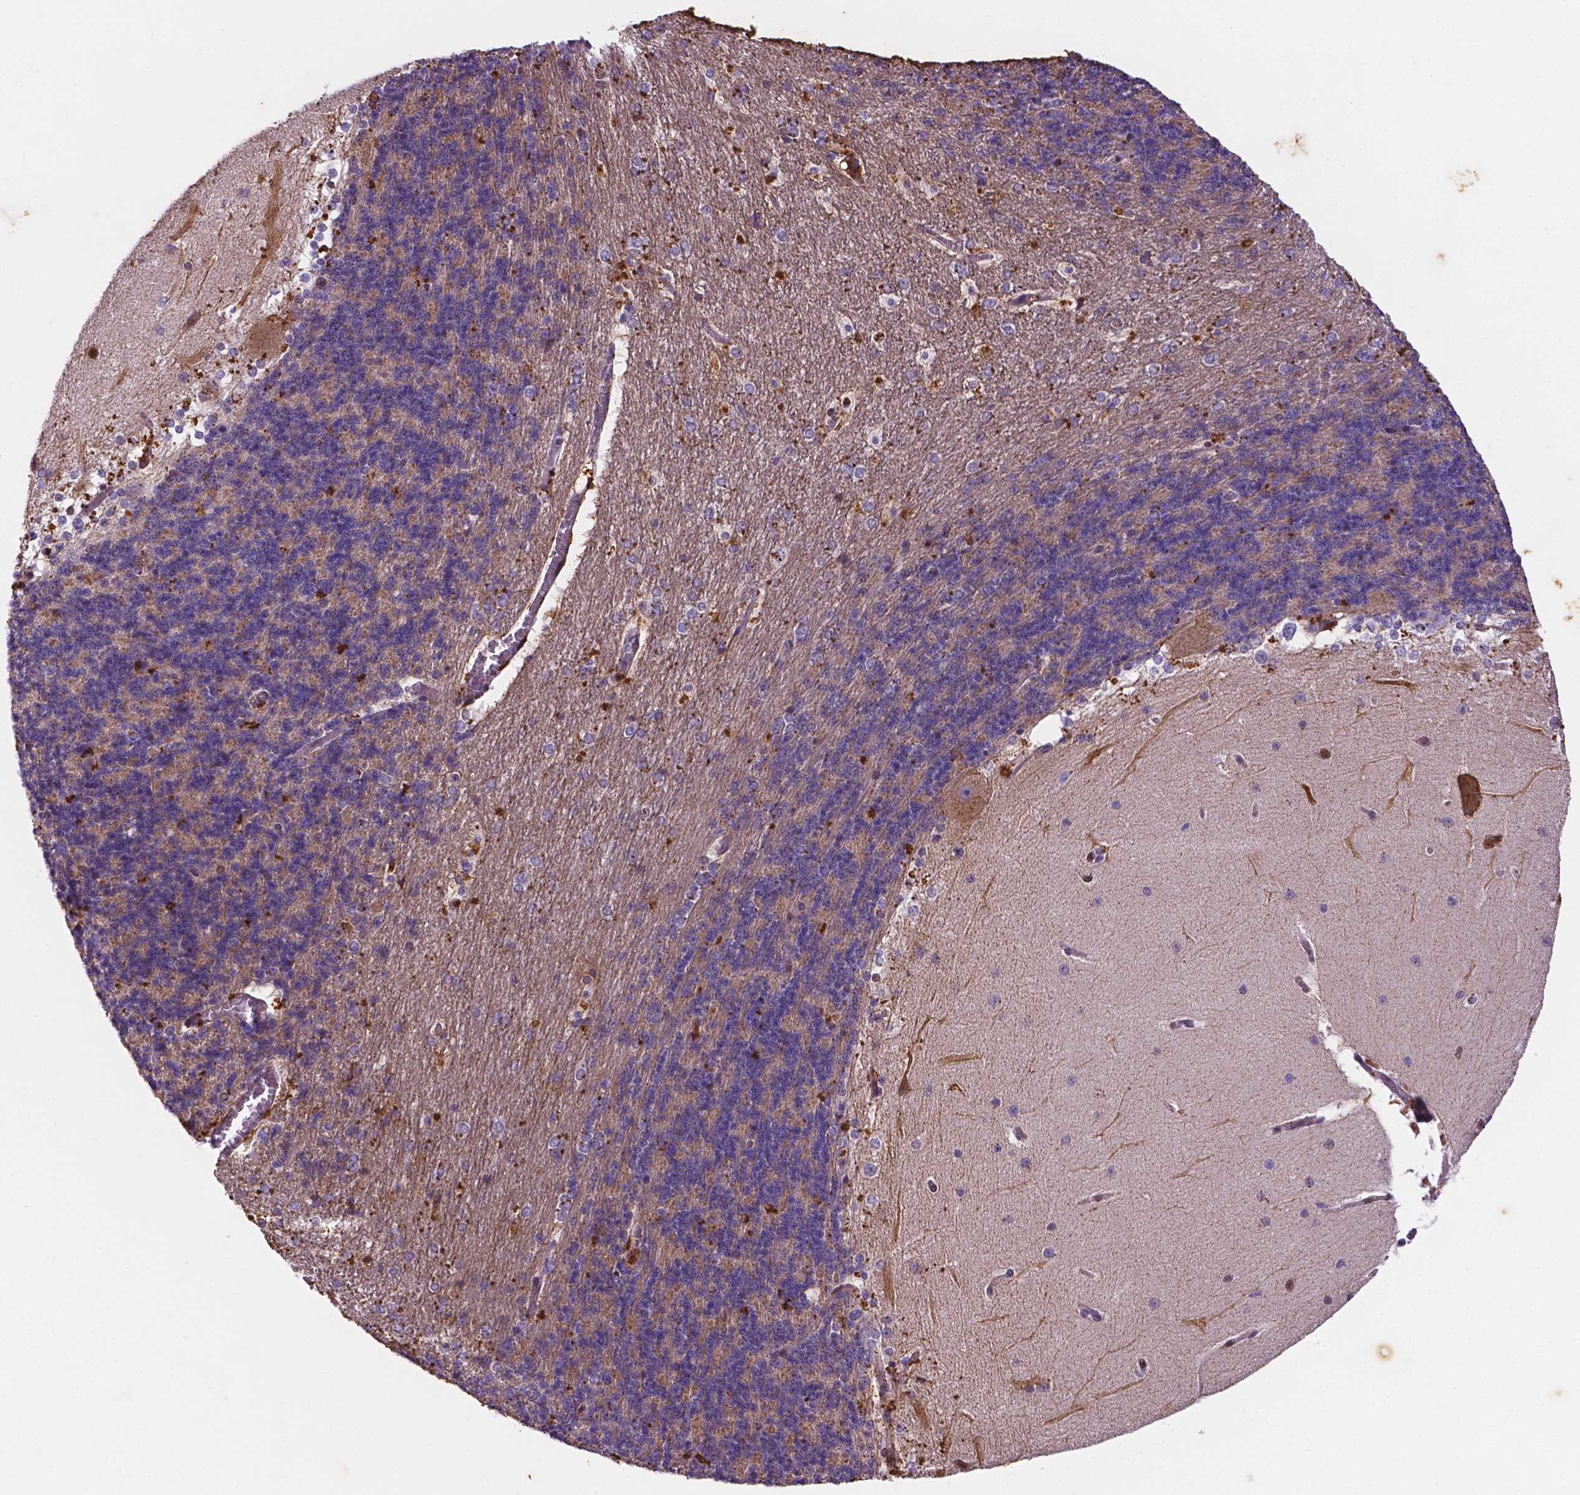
{"staining": {"intensity": "moderate", "quantity": "25%-75%", "location": "cytoplasmic/membranous"}, "tissue": "cerebellum", "cell_type": "Cells in granular layer", "image_type": "normal", "snomed": [{"axis": "morphology", "description": "Normal tissue, NOS"}, {"axis": "topography", "description": "Cerebellum"}], "caption": "Immunohistochemistry (IHC) of unremarkable human cerebellum demonstrates medium levels of moderate cytoplasmic/membranous staining in approximately 25%-75% of cells in granular layer.", "gene": "TM4SF20", "patient": {"sex": "female", "age": 19}}